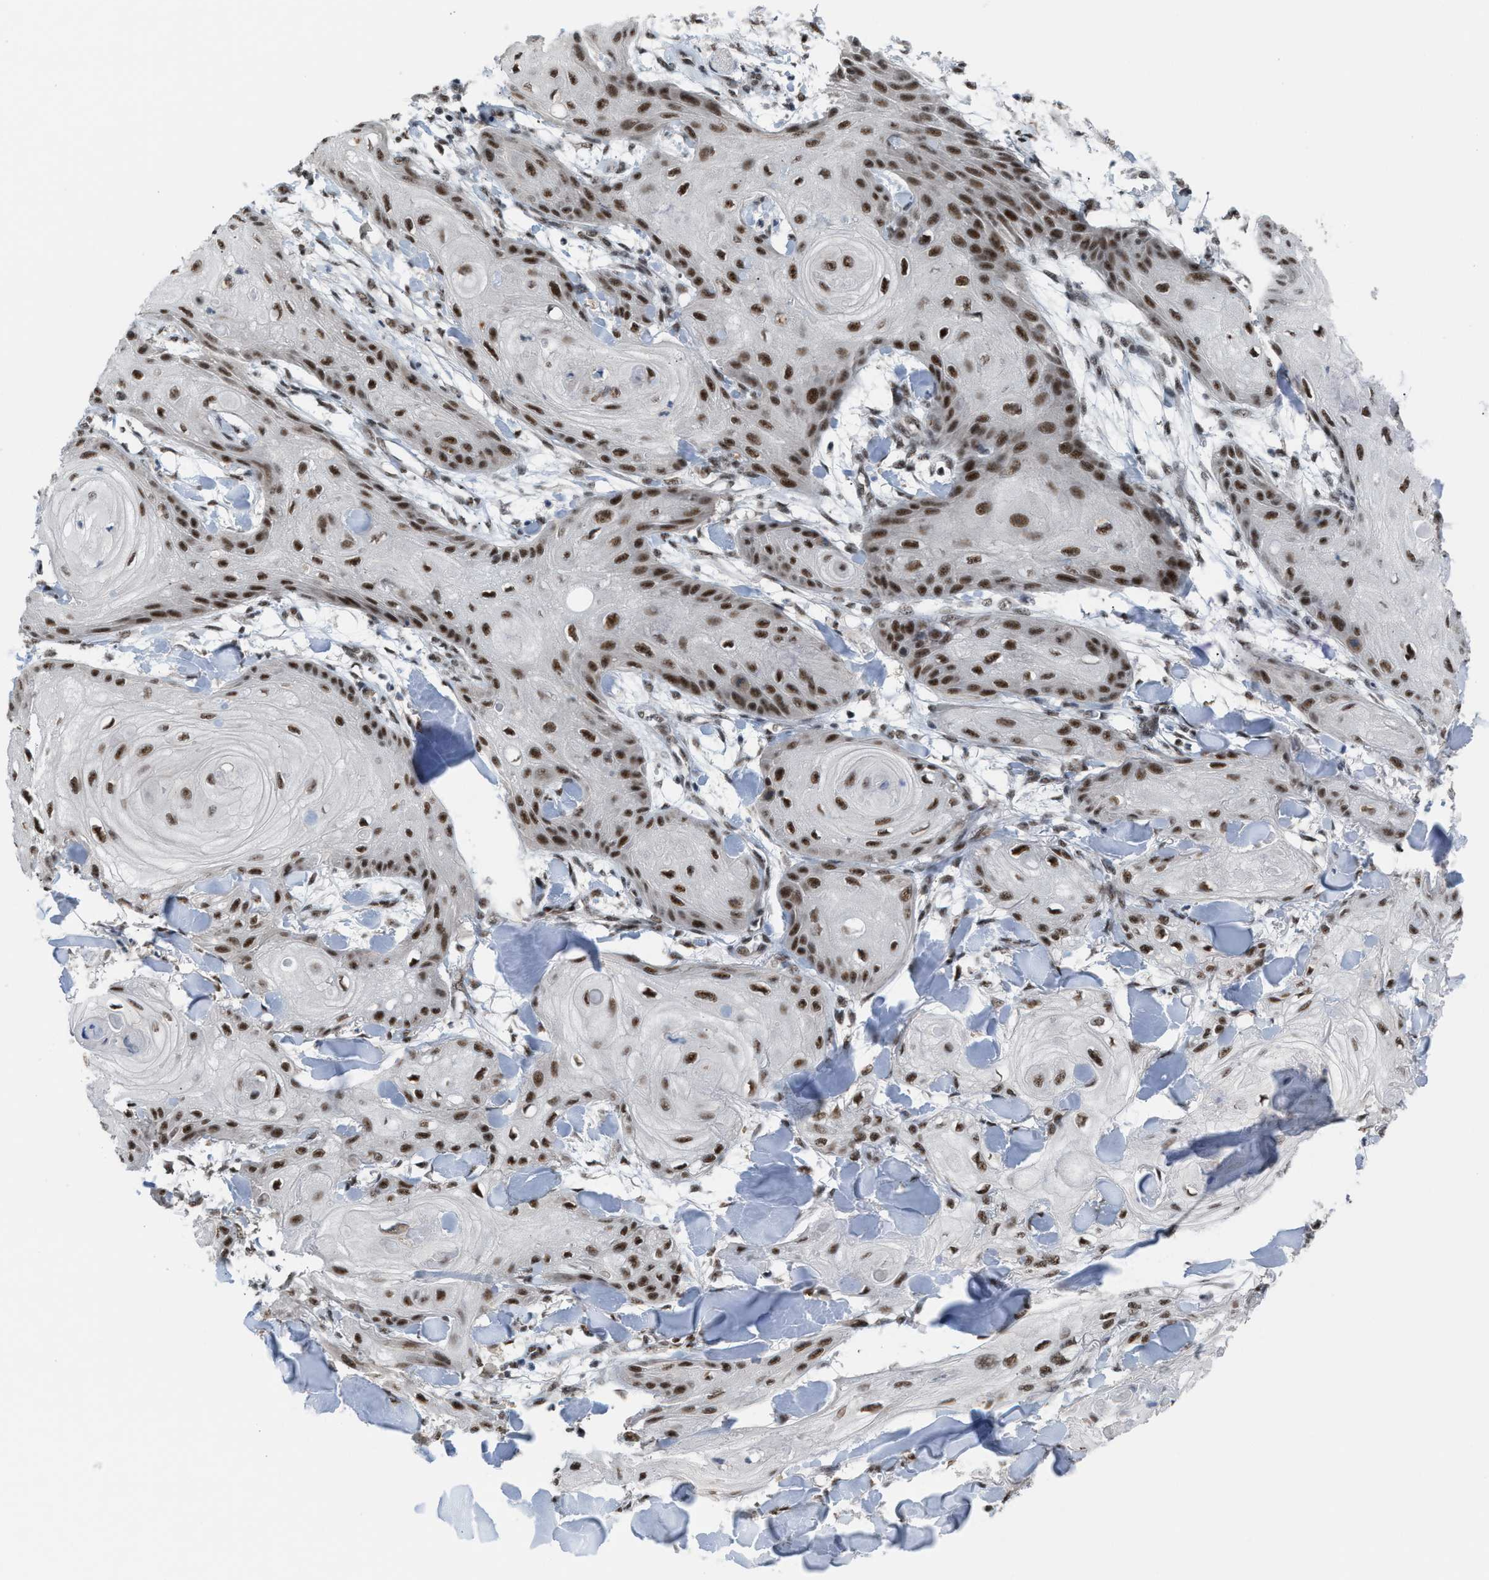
{"staining": {"intensity": "strong", "quantity": ">75%", "location": "nuclear"}, "tissue": "skin cancer", "cell_type": "Tumor cells", "image_type": "cancer", "snomed": [{"axis": "morphology", "description": "Squamous cell carcinoma, NOS"}, {"axis": "topography", "description": "Skin"}], "caption": "Human skin squamous cell carcinoma stained with a brown dye demonstrates strong nuclear positive positivity in approximately >75% of tumor cells.", "gene": "PRPF4", "patient": {"sex": "male", "age": 74}}